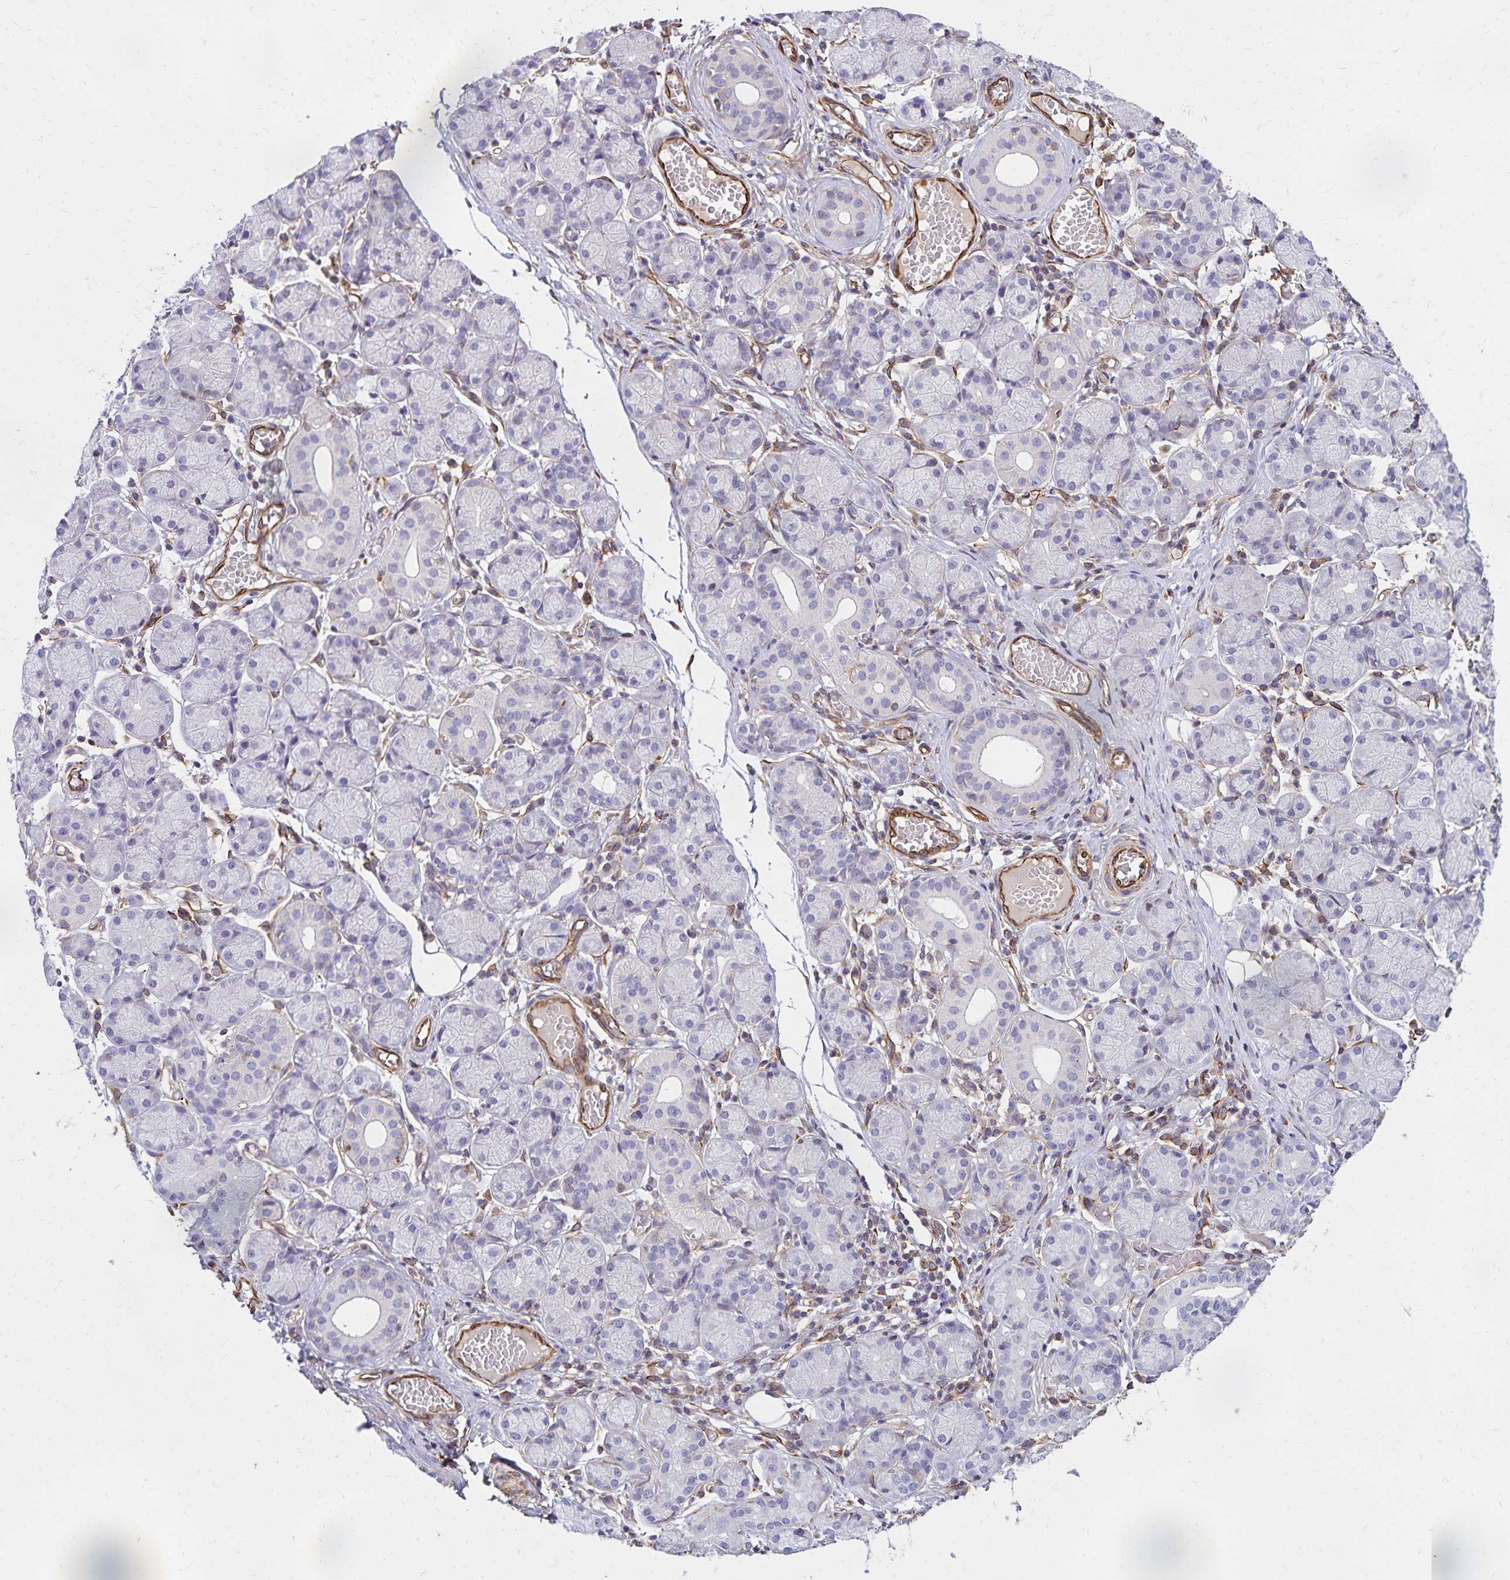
{"staining": {"intensity": "negative", "quantity": "none", "location": "none"}, "tissue": "salivary gland", "cell_type": "Glandular cells", "image_type": "normal", "snomed": [{"axis": "morphology", "description": "Normal tissue, NOS"}, {"axis": "topography", "description": "Salivary gland"}], "caption": "Immunohistochemistry photomicrograph of normal salivary gland stained for a protein (brown), which displays no staining in glandular cells.", "gene": "TRPV6", "patient": {"sex": "female", "age": 24}}